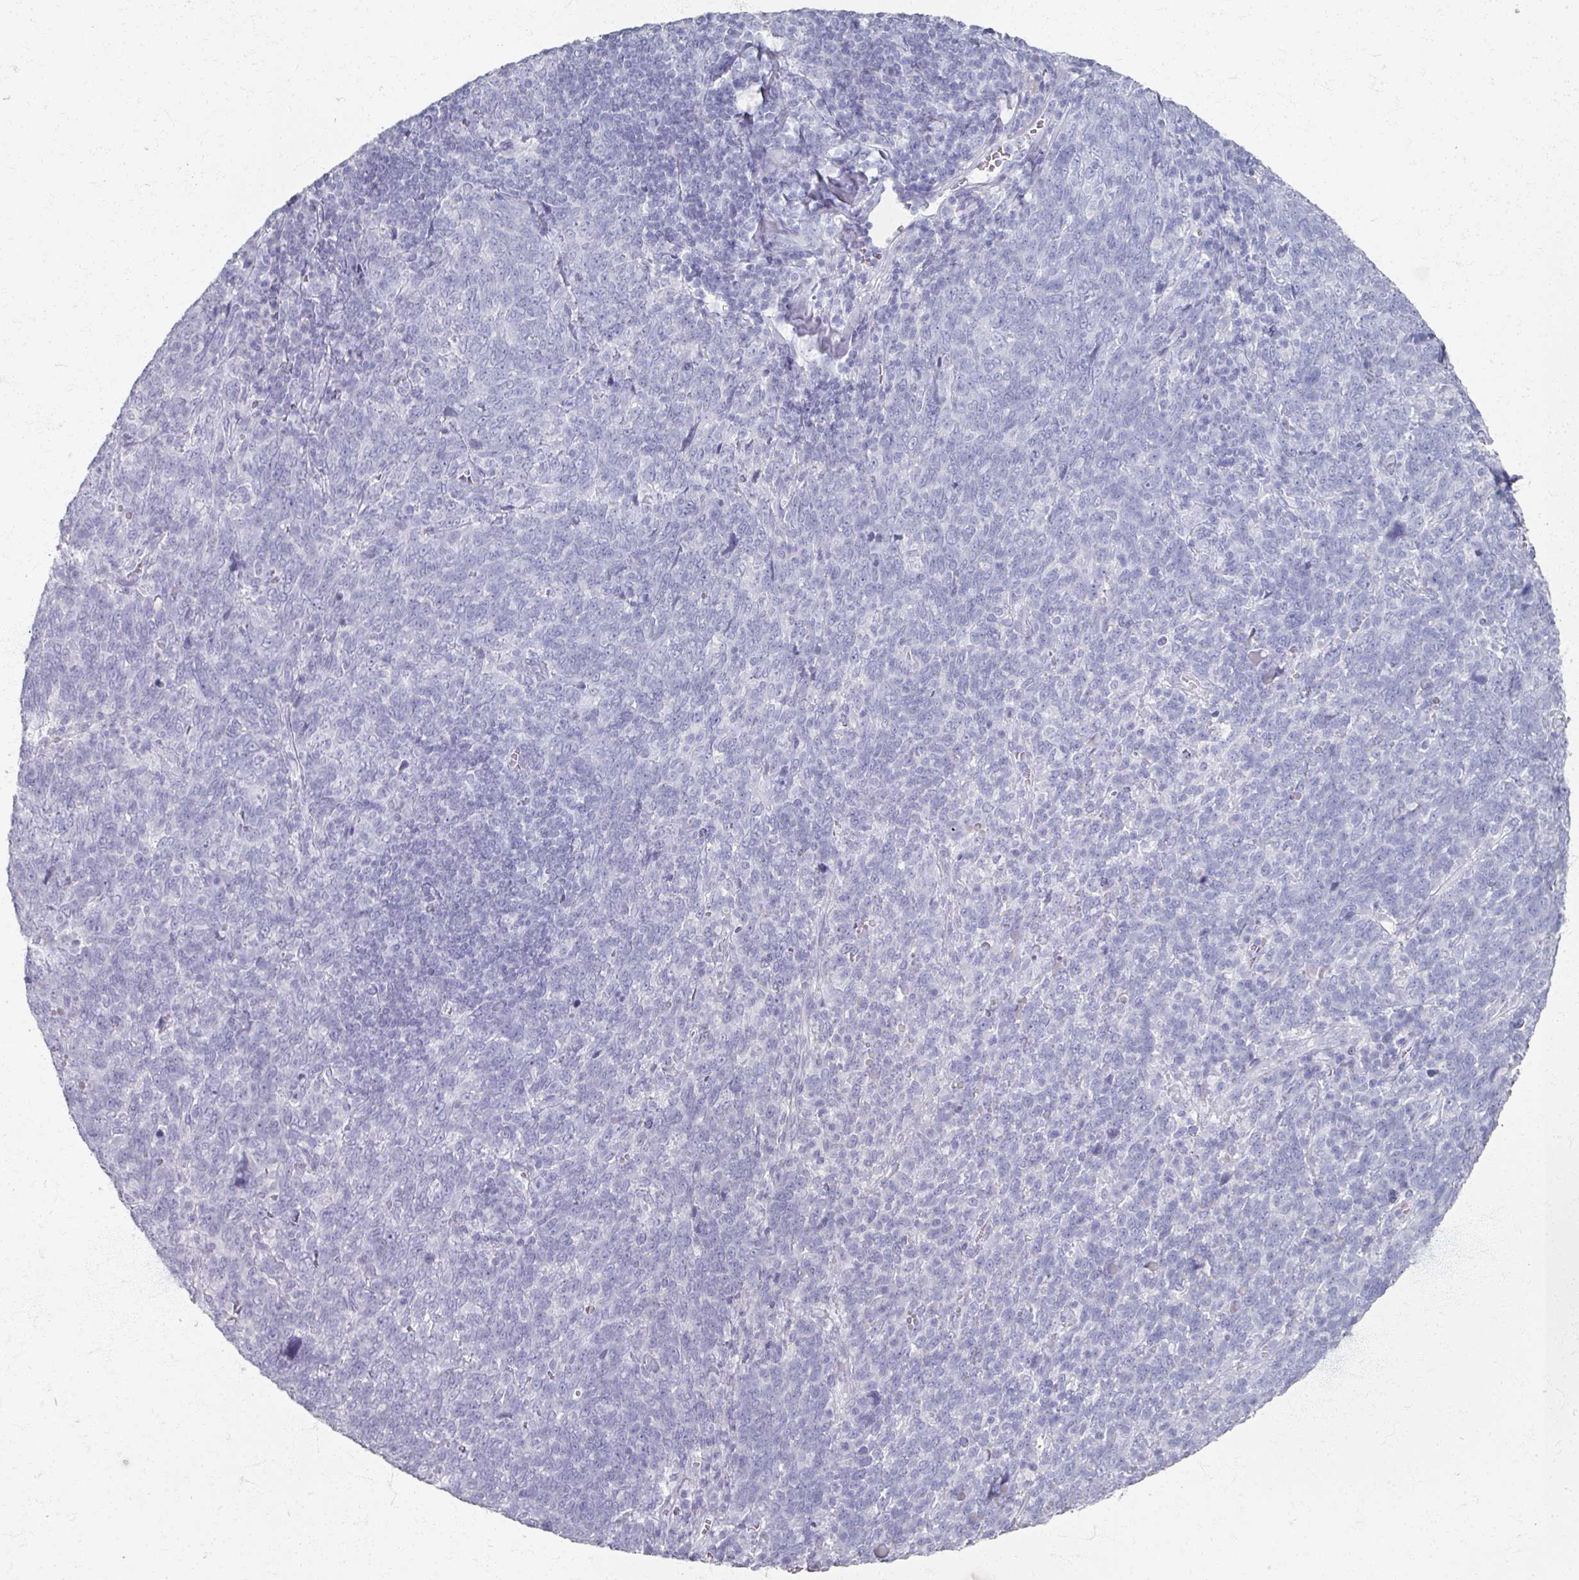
{"staining": {"intensity": "negative", "quantity": "none", "location": "none"}, "tissue": "lung cancer", "cell_type": "Tumor cells", "image_type": "cancer", "snomed": [{"axis": "morphology", "description": "Squamous cell carcinoma, NOS"}, {"axis": "topography", "description": "Lung"}], "caption": "Immunohistochemical staining of human lung cancer (squamous cell carcinoma) shows no significant staining in tumor cells. (DAB (3,3'-diaminobenzidine) IHC, high magnification).", "gene": "PSKH1", "patient": {"sex": "female", "age": 72}}